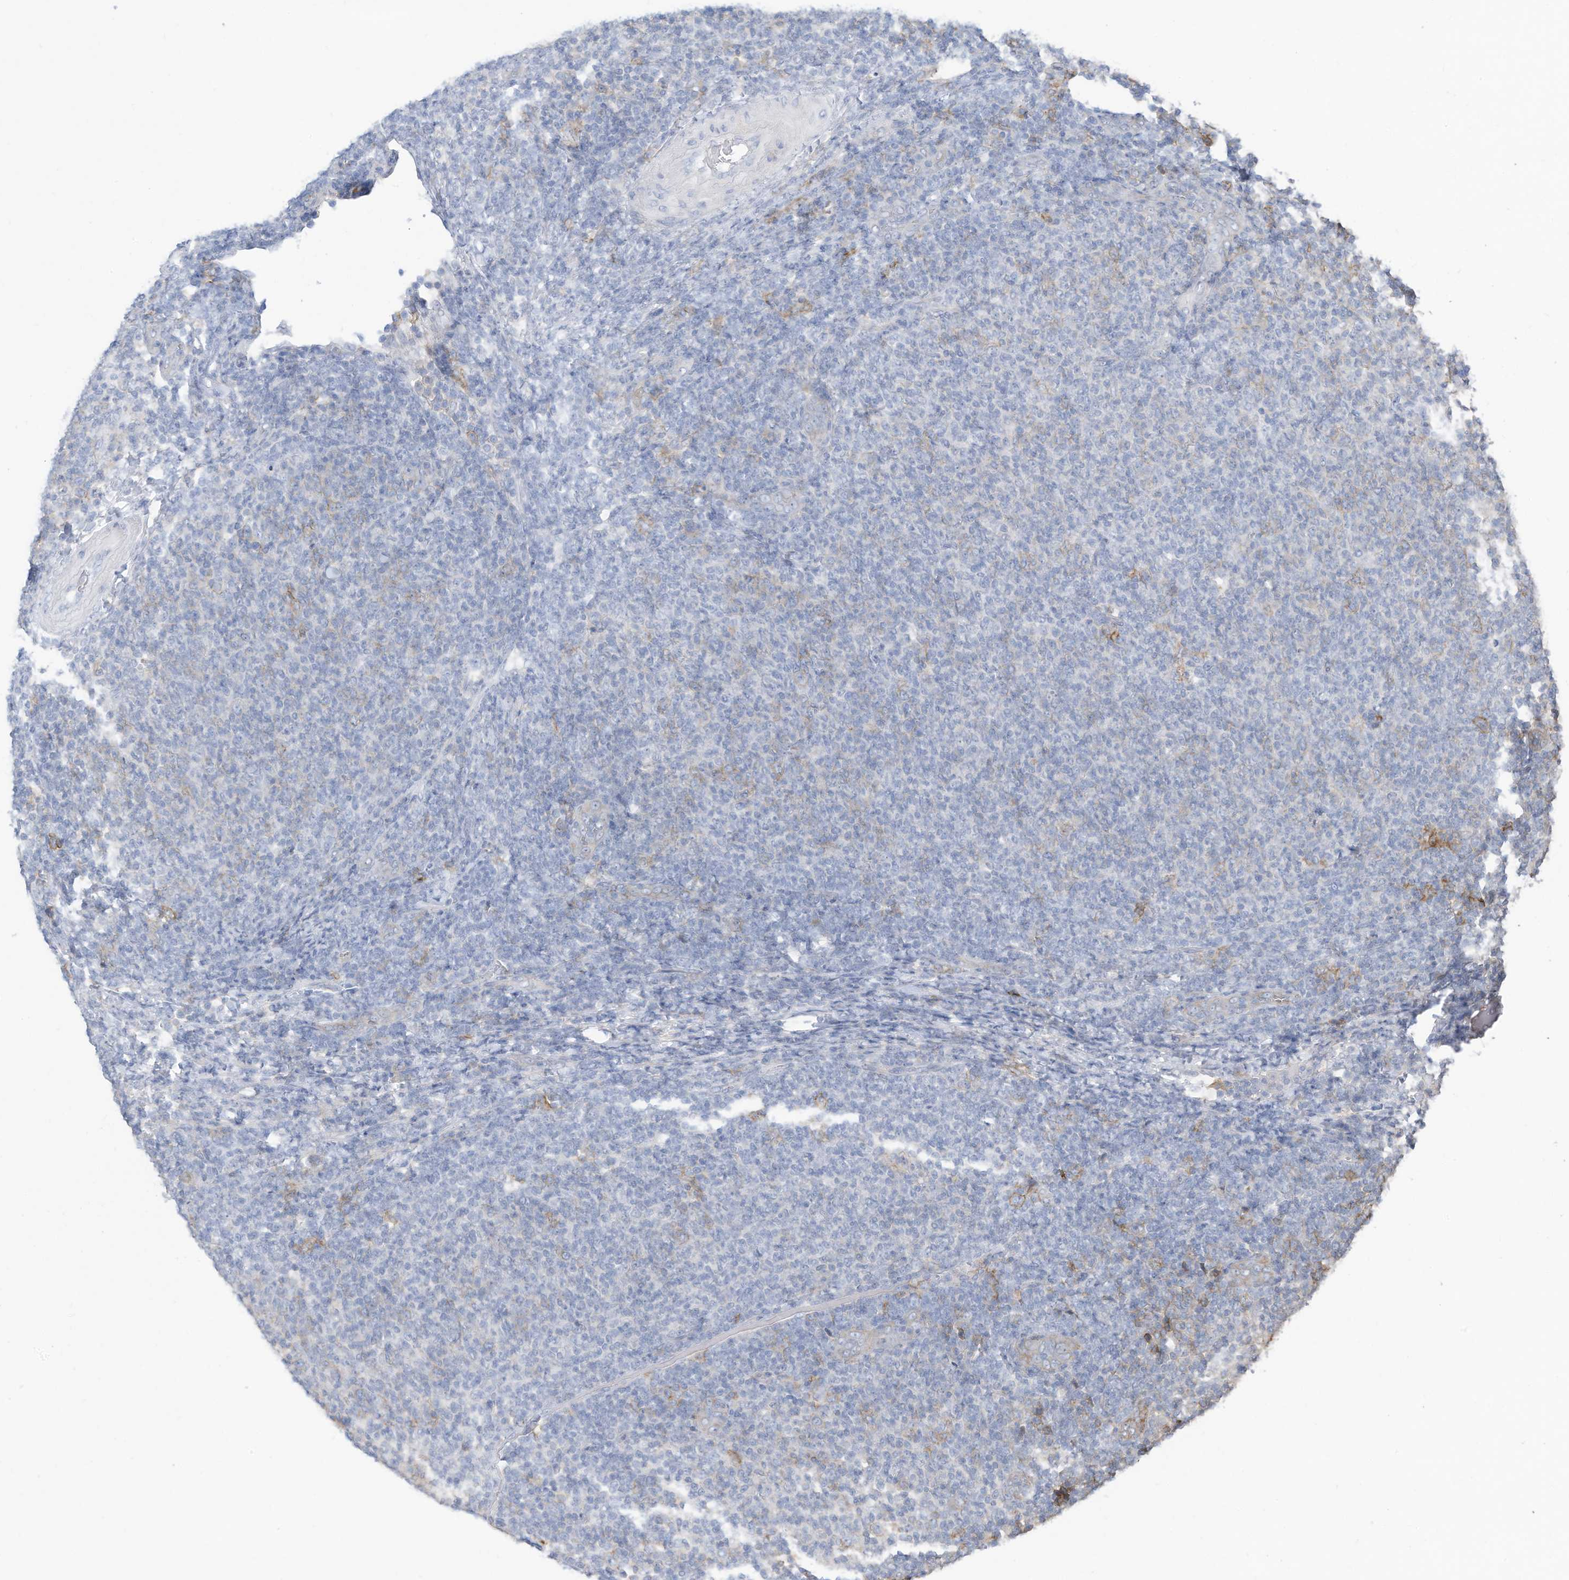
{"staining": {"intensity": "negative", "quantity": "none", "location": "none"}, "tissue": "lymphoma", "cell_type": "Tumor cells", "image_type": "cancer", "snomed": [{"axis": "morphology", "description": "Malignant lymphoma, non-Hodgkin's type, Low grade"}, {"axis": "topography", "description": "Lymph node"}], "caption": "Immunohistochemistry histopathology image of neoplastic tissue: lymphoma stained with DAB (3,3'-diaminobenzidine) shows no significant protein expression in tumor cells.", "gene": "SLC1A5", "patient": {"sex": "male", "age": 66}}